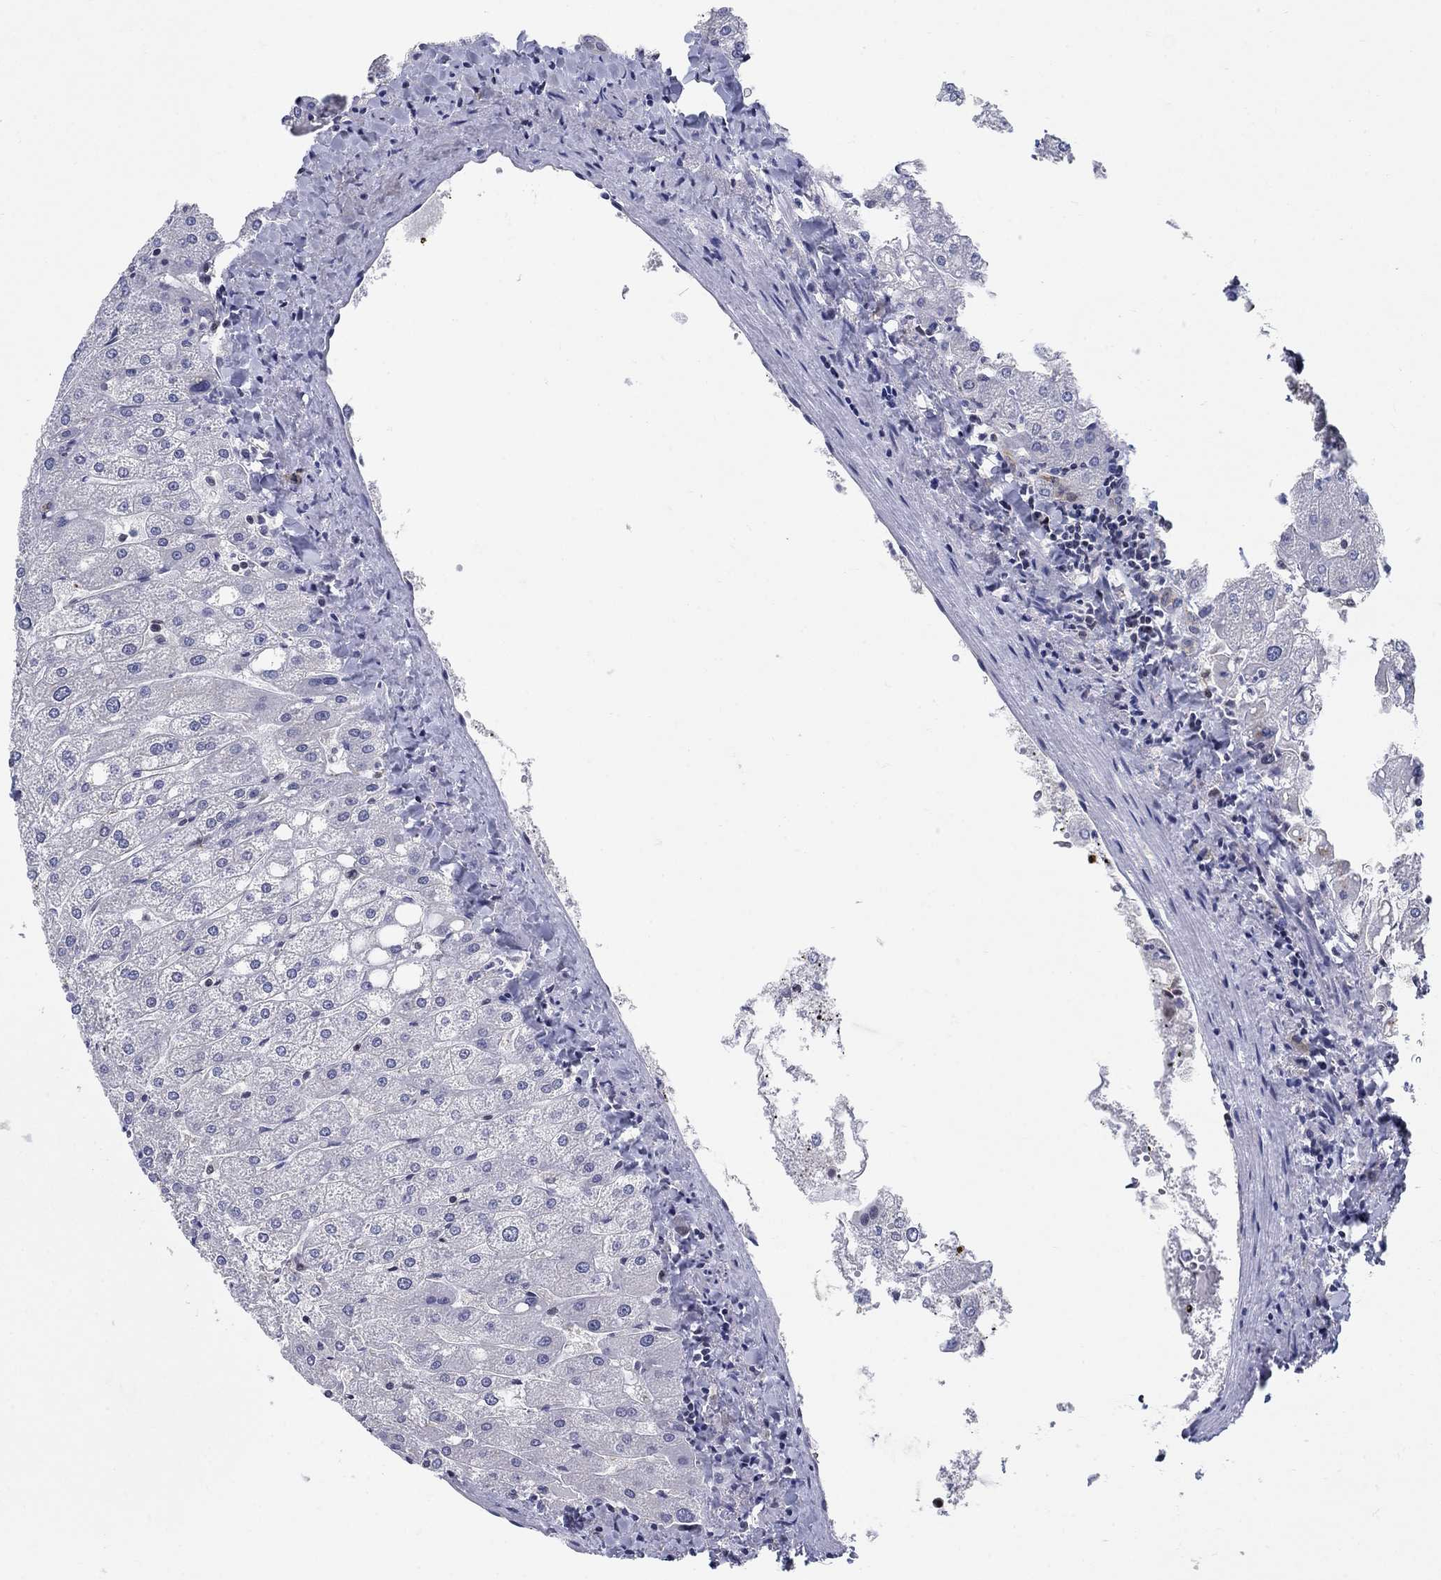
{"staining": {"intensity": "negative", "quantity": "none", "location": "none"}, "tissue": "liver", "cell_type": "Cholangiocytes", "image_type": "normal", "snomed": [{"axis": "morphology", "description": "Normal tissue, NOS"}, {"axis": "topography", "description": "Liver"}], "caption": "High magnification brightfield microscopy of unremarkable liver stained with DAB (brown) and counterstained with hematoxylin (blue): cholangiocytes show no significant positivity. (DAB (3,3'-diaminobenzidine) IHC visualized using brightfield microscopy, high magnification).", "gene": "CENPE", "patient": {"sex": "male", "age": 67}}